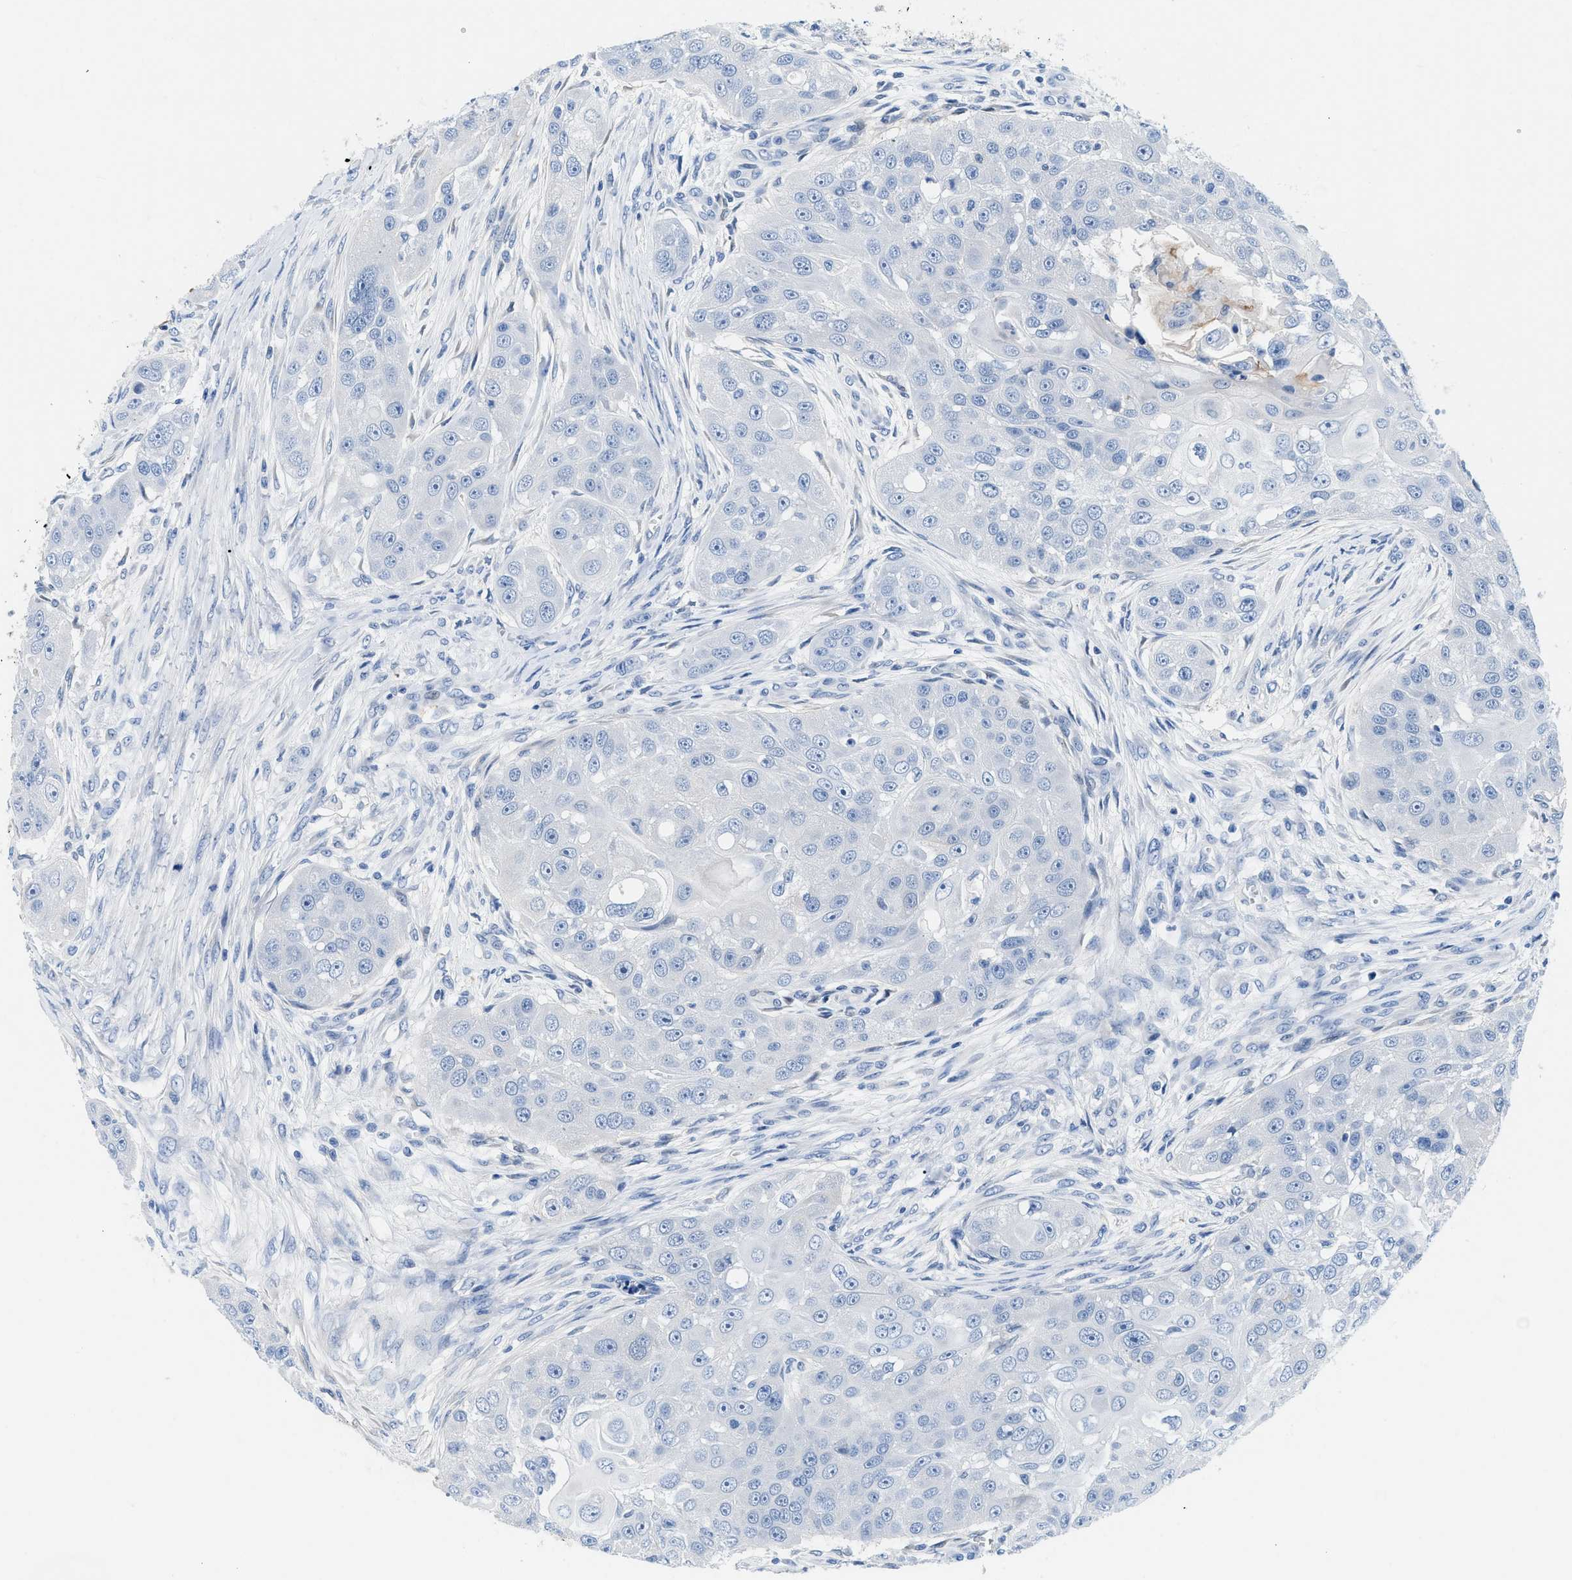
{"staining": {"intensity": "negative", "quantity": "none", "location": "none"}, "tissue": "head and neck cancer", "cell_type": "Tumor cells", "image_type": "cancer", "snomed": [{"axis": "morphology", "description": "Normal tissue, NOS"}, {"axis": "morphology", "description": "Squamous cell carcinoma, NOS"}, {"axis": "topography", "description": "Skeletal muscle"}, {"axis": "topography", "description": "Head-Neck"}], "caption": "IHC micrograph of head and neck cancer (squamous cell carcinoma) stained for a protein (brown), which exhibits no expression in tumor cells.", "gene": "BPGM", "patient": {"sex": "male", "age": 51}}